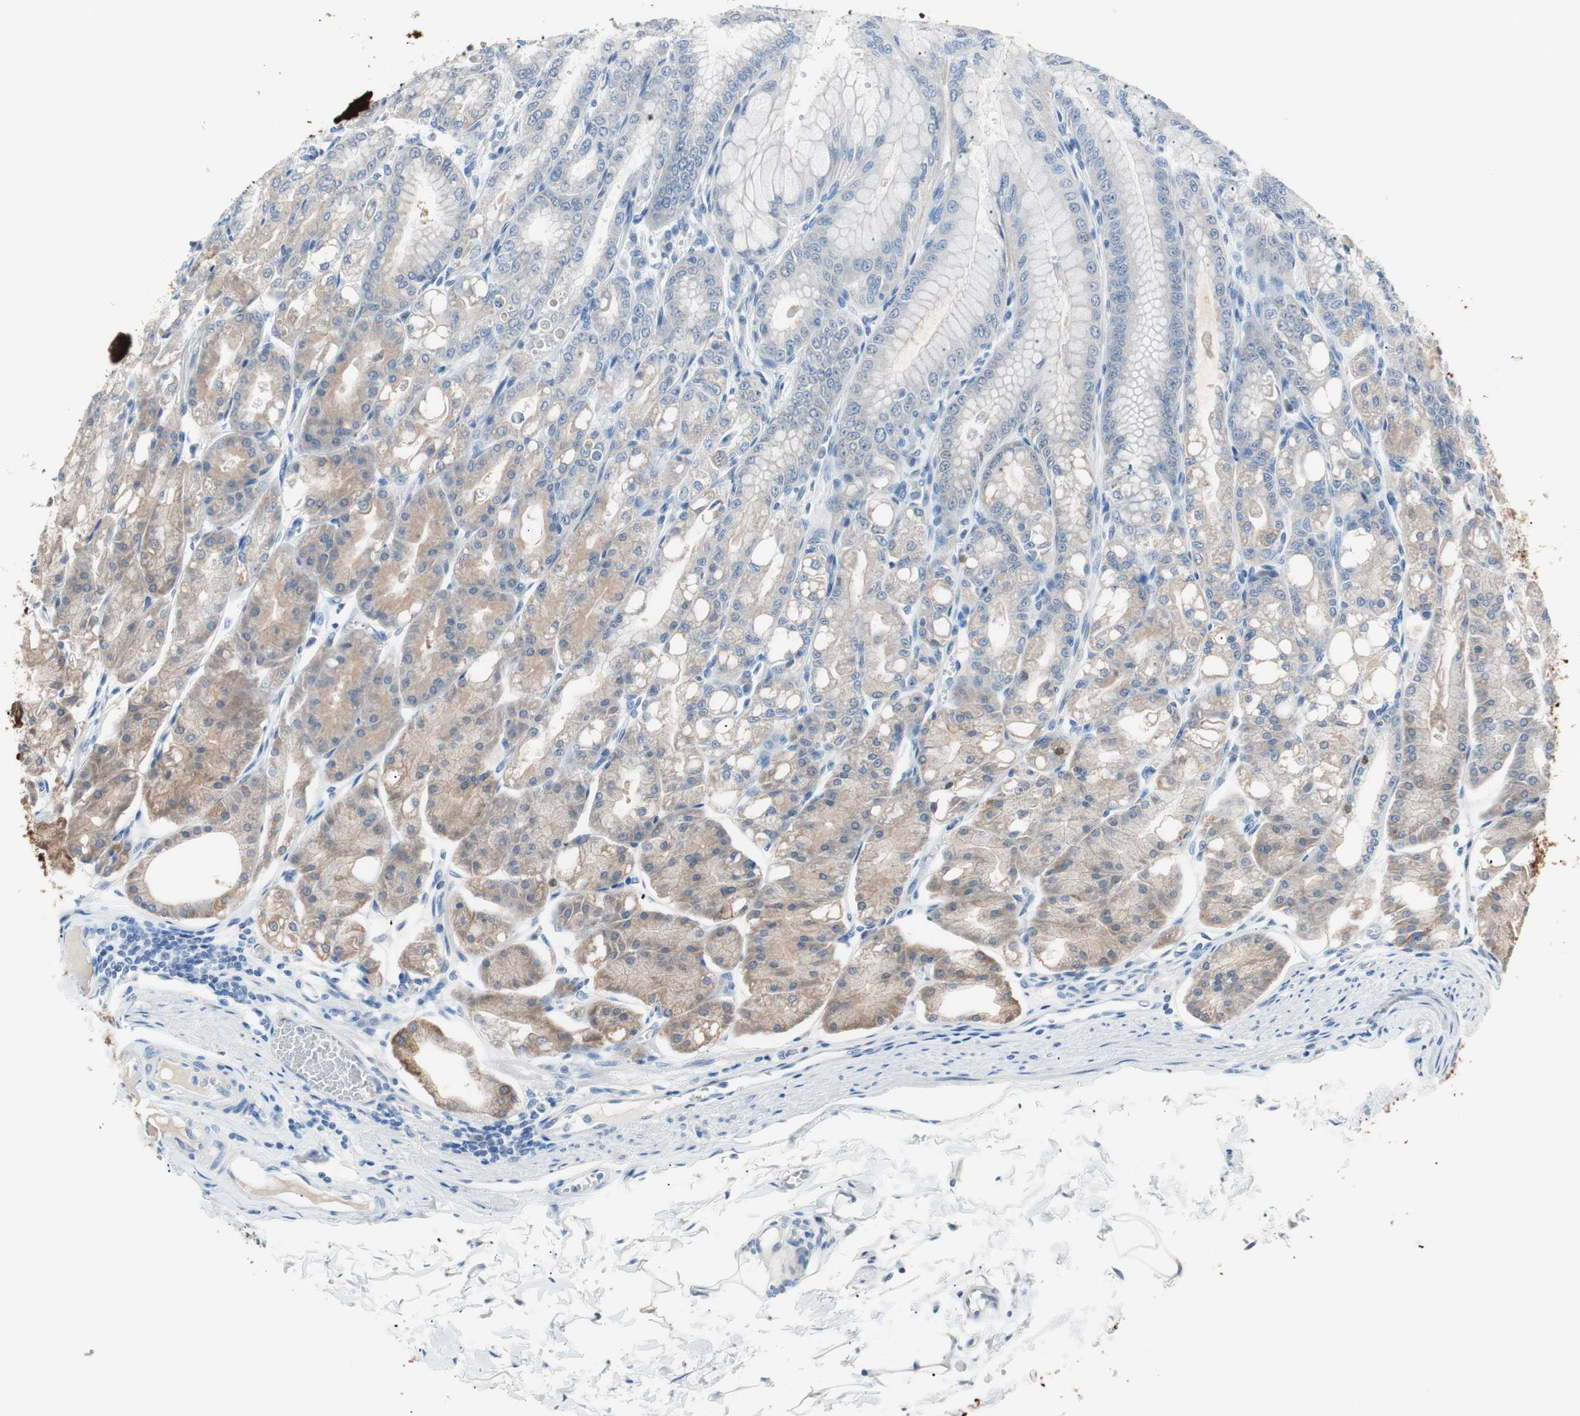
{"staining": {"intensity": "moderate", "quantity": "25%-75%", "location": "cytoplasmic/membranous,nuclear"}, "tissue": "stomach", "cell_type": "Glandular cells", "image_type": "normal", "snomed": [{"axis": "morphology", "description": "Normal tissue, NOS"}, {"axis": "topography", "description": "Stomach, lower"}], "caption": "Immunohistochemical staining of unremarkable stomach displays moderate cytoplasmic/membranous,nuclear protein staining in approximately 25%-75% of glandular cells. The protein of interest is stained brown, and the nuclei are stained in blue (DAB (3,3'-diaminobenzidine) IHC with brightfield microscopy, high magnification).", "gene": "VIL1", "patient": {"sex": "male", "age": 71}}